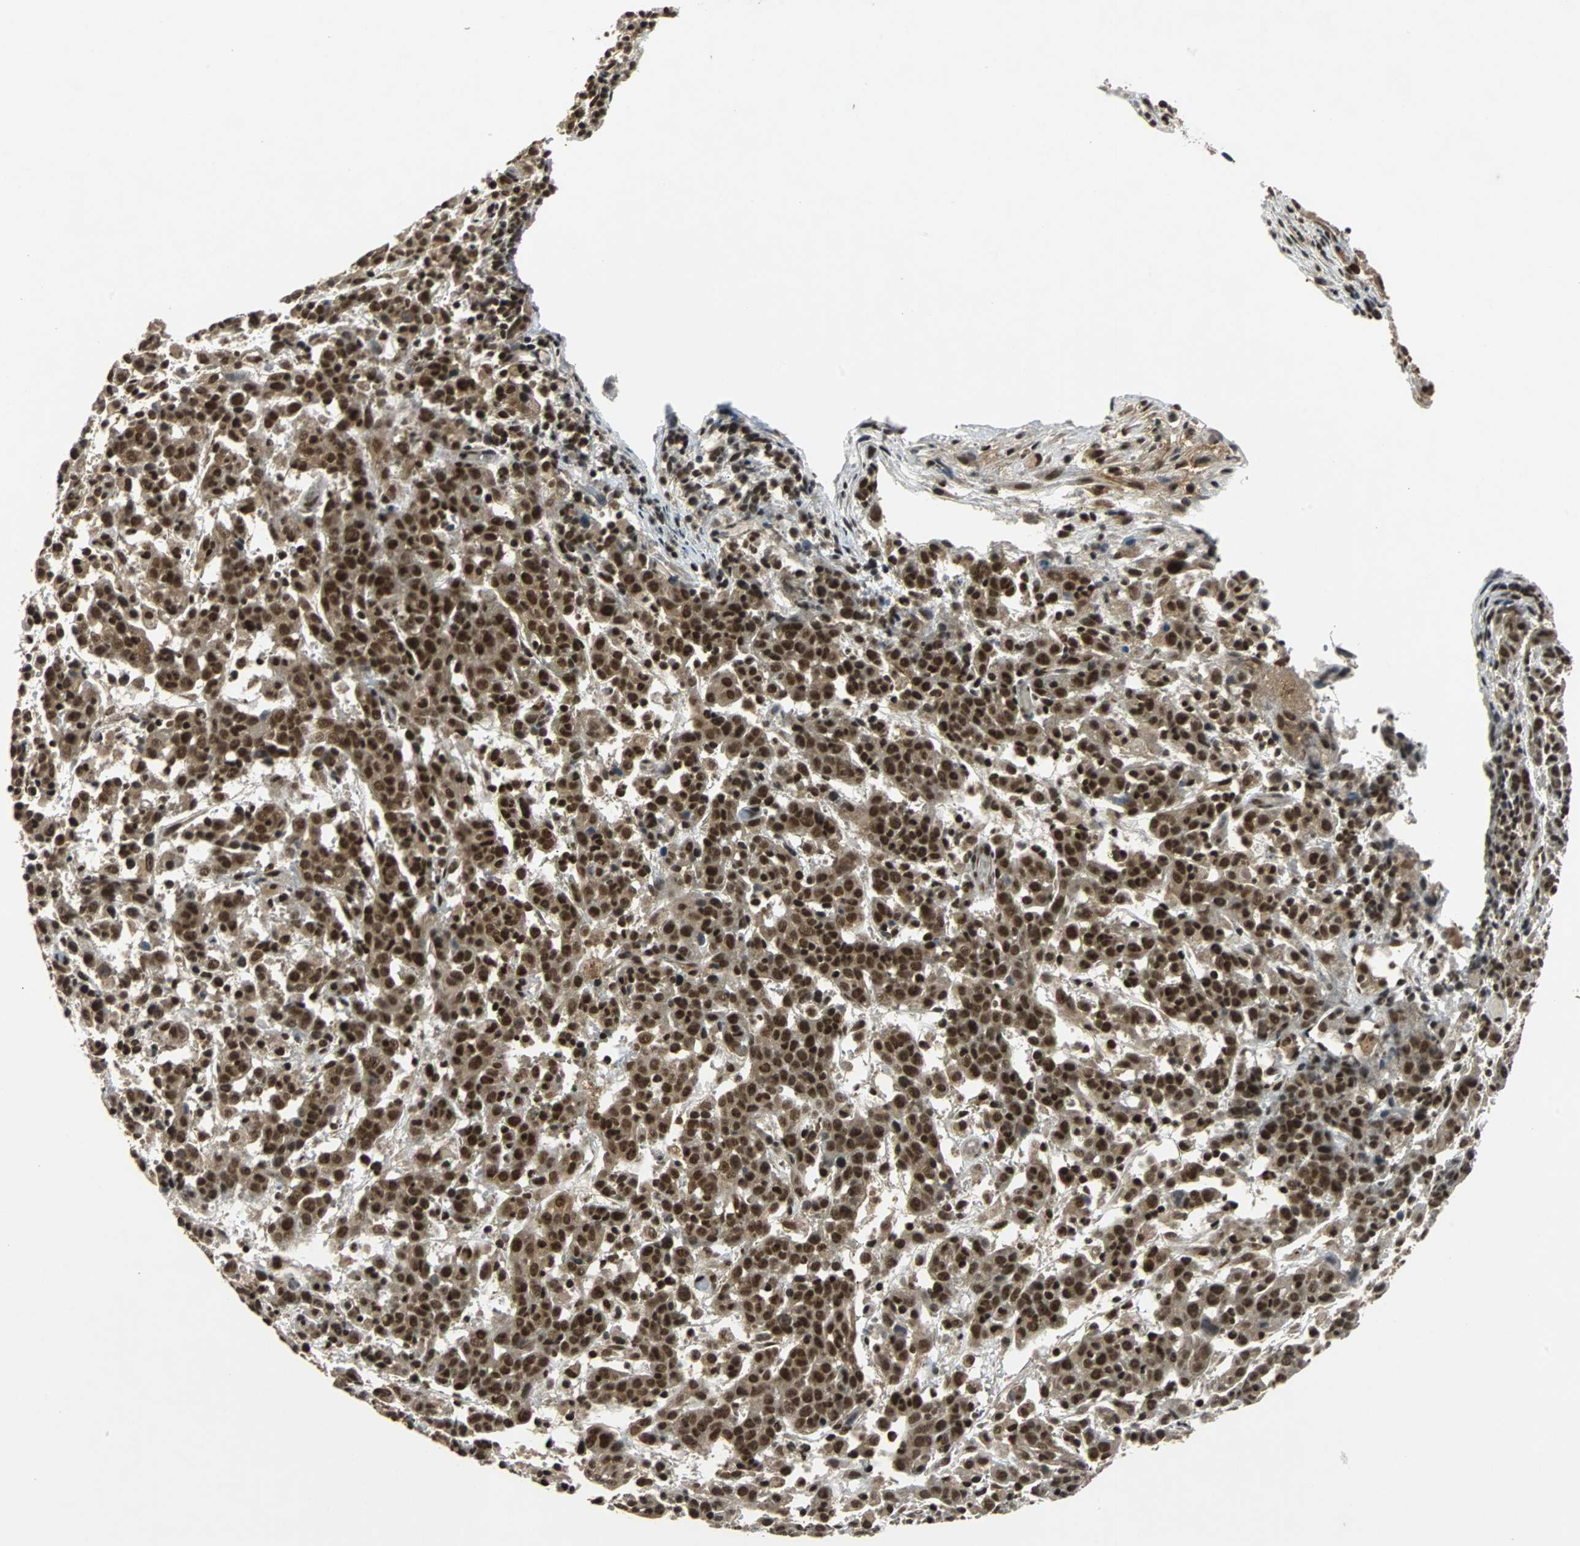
{"staining": {"intensity": "strong", "quantity": ">75%", "location": "nuclear"}, "tissue": "cervical cancer", "cell_type": "Tumor cells", "image_type": "cancer", "snomed": [{"axis": "morphology", "description": "Normal tissue, NOS"}, {"axis": "morphology", "description": "Squamous cell carcinoma, NOS"}, {"axis": "topography", "description": "Cervix"}], "caption": "An image showing strong nuclear expression in about >75% of tumor cells in squamous cell carcinoma (cervical), as visualized by brown immunohistochemical staining.", "gene": "TAF5", "patient": {"sex": "female", "age": 67}}